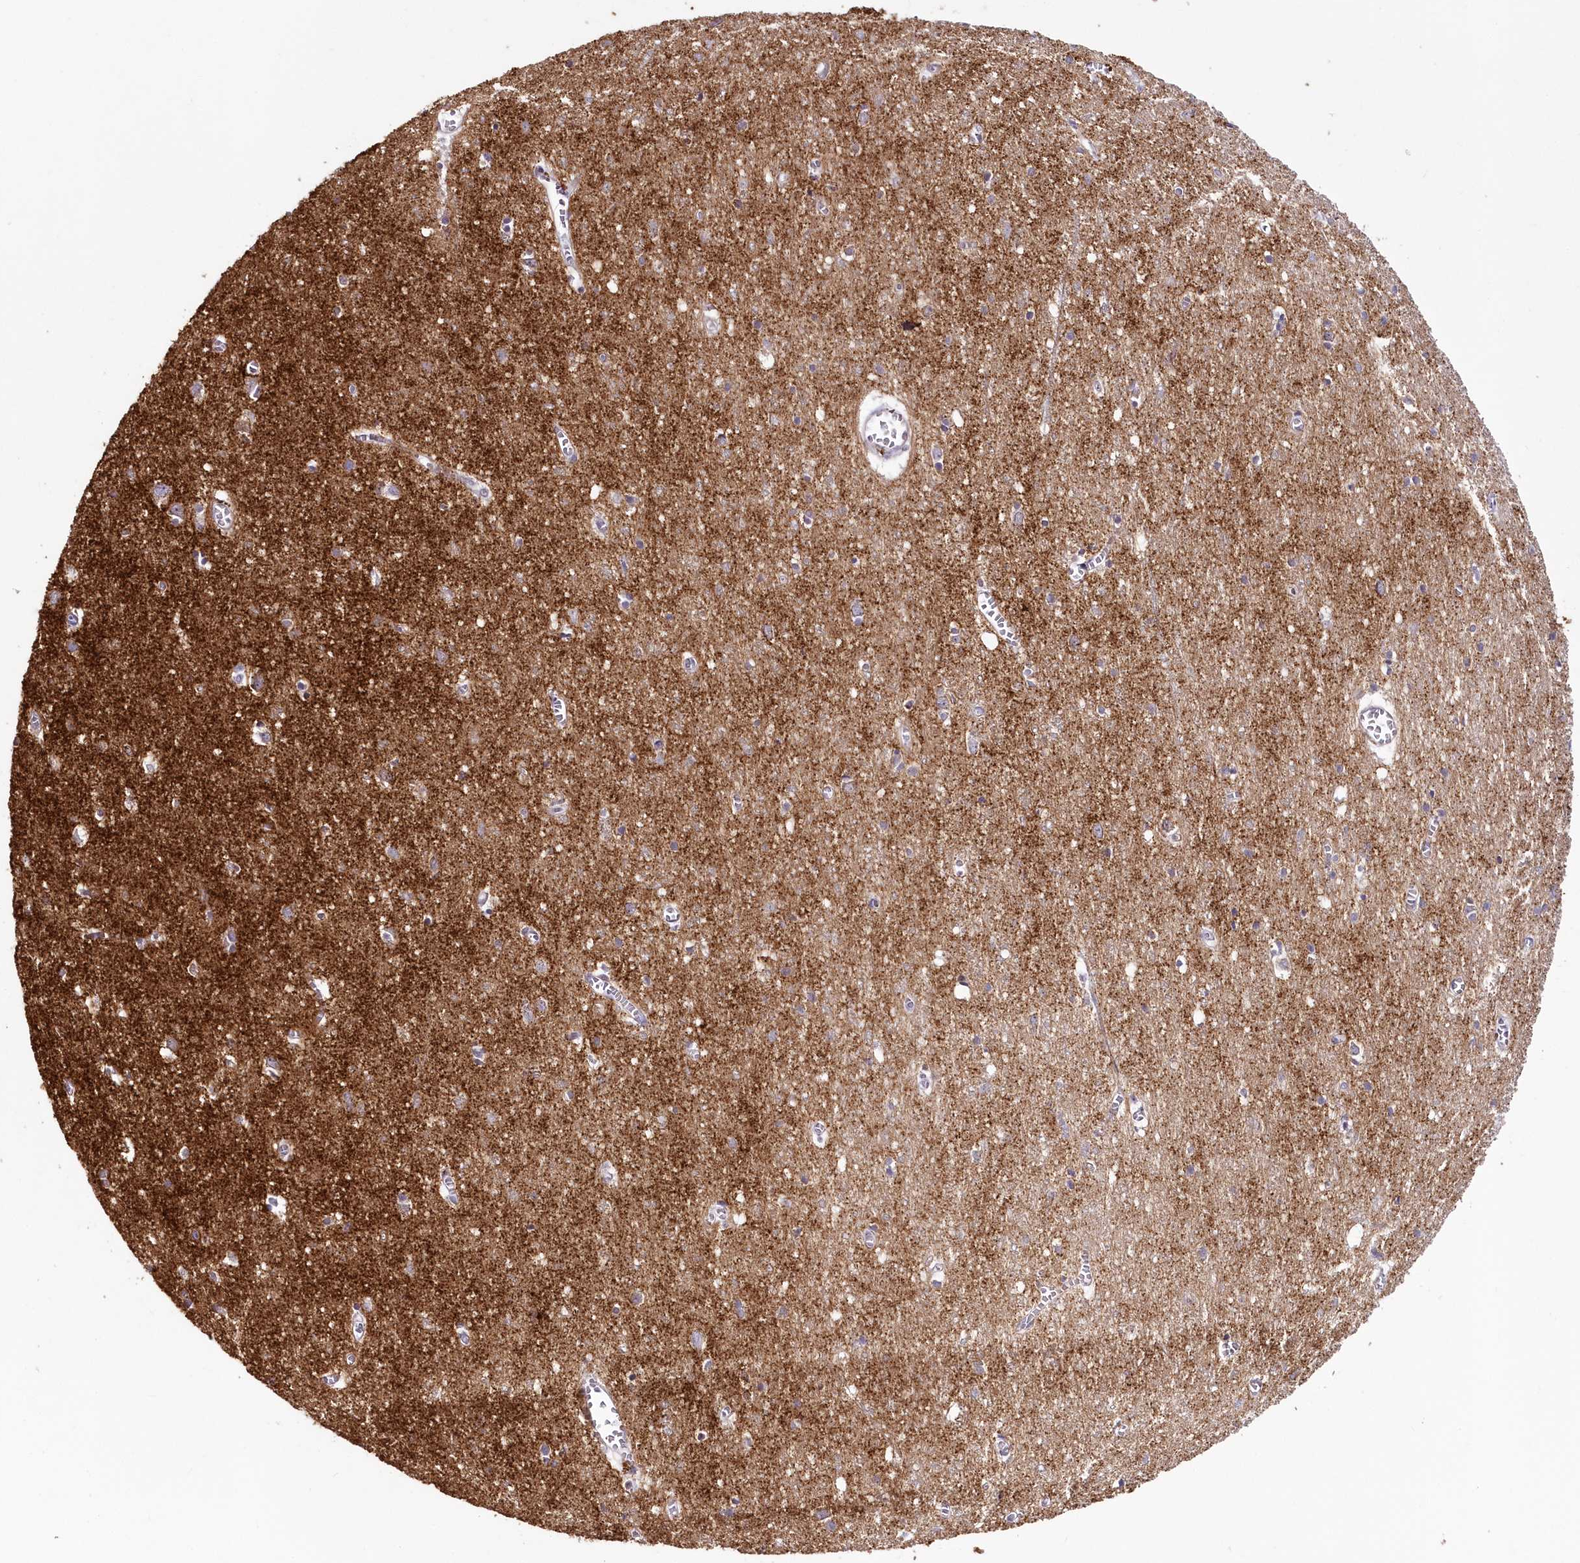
{"staining": {"intensity": "negative", "quantity": "none", "location": "none"}, "tissue": "cerebral cortex", "cell_type": "Endothelial cells", "image_type": "normal", "snomed": [{"axis": "morphology", "description": "Normal tissue, NOS"}, {"axis": "topography", "description": "Cerebral cortex"}], "caption": "This is an immunohistochemistry (IHC) photomicrograph of benign human cerebral cortex. There is no expression in endothelial cells.", "gene": "SNED1", "patient": {"sex": "female", "age": 64}}